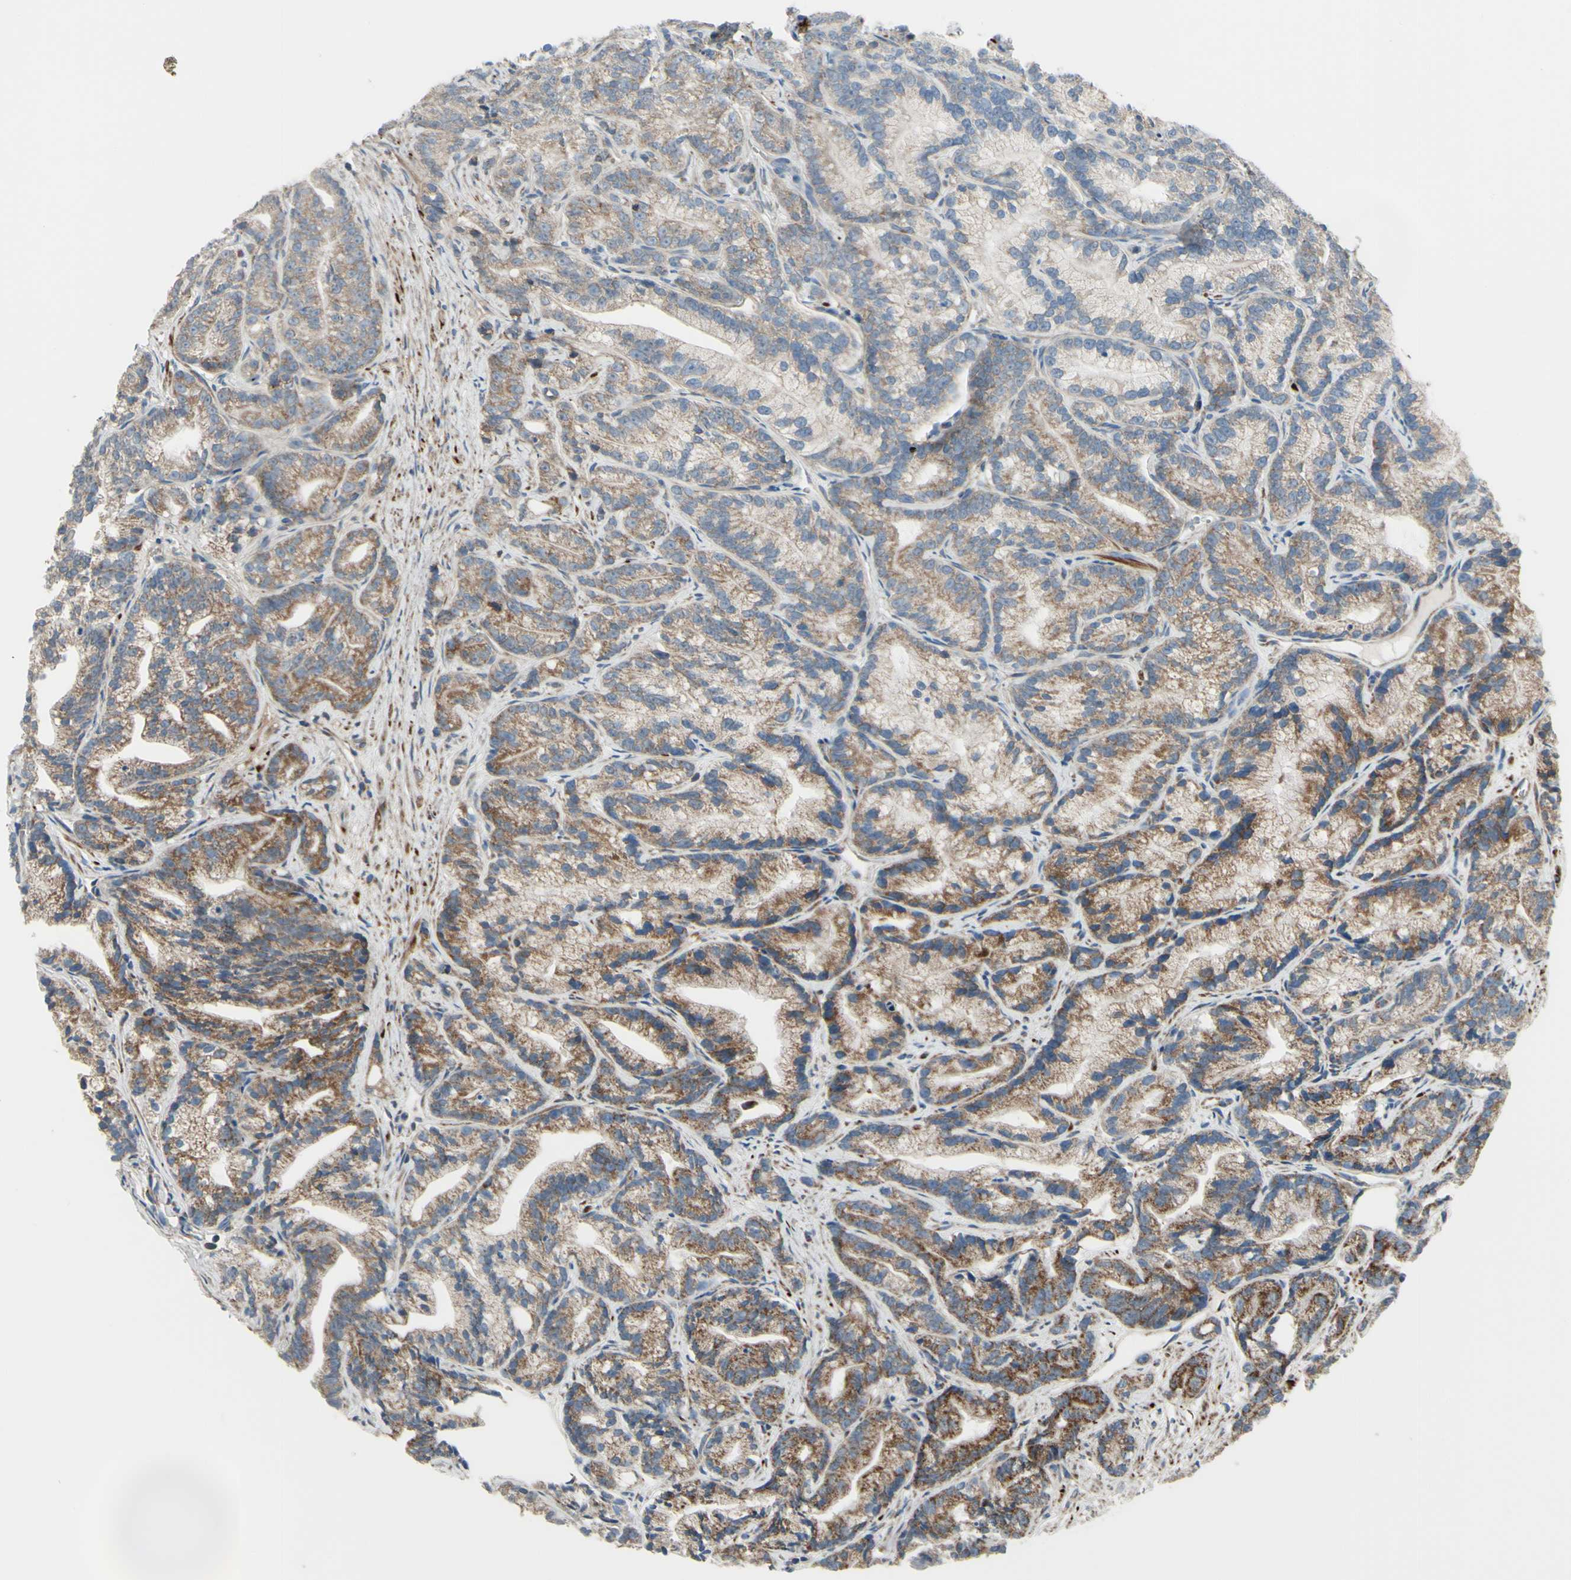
{"staining": {"intensity": "weak", "quantity": ">75%", "location": "cytoplasmic/membranous"}, "tissue": "prostate cancer", "cell_type": "Tumor cells", "image_type": "cancer", "snomed": [{"axis": "morphology", "description": "Adenocarcinoma, Low grade"}, {"axis": "topography", "description": "Prostate"}], "caption": "Protein staining by IHC exhibits weak cytoplasmic/membranous expression in approximately >75% of tumor cells in prostate cancer (low-grade adenocarcinoma). (DAB (3,3'-diaminobenzidine) IHC with brightfield microscopy, high magnification).", "gene": "FAM171B", "patient": {"sex": "male", "age": 89}}